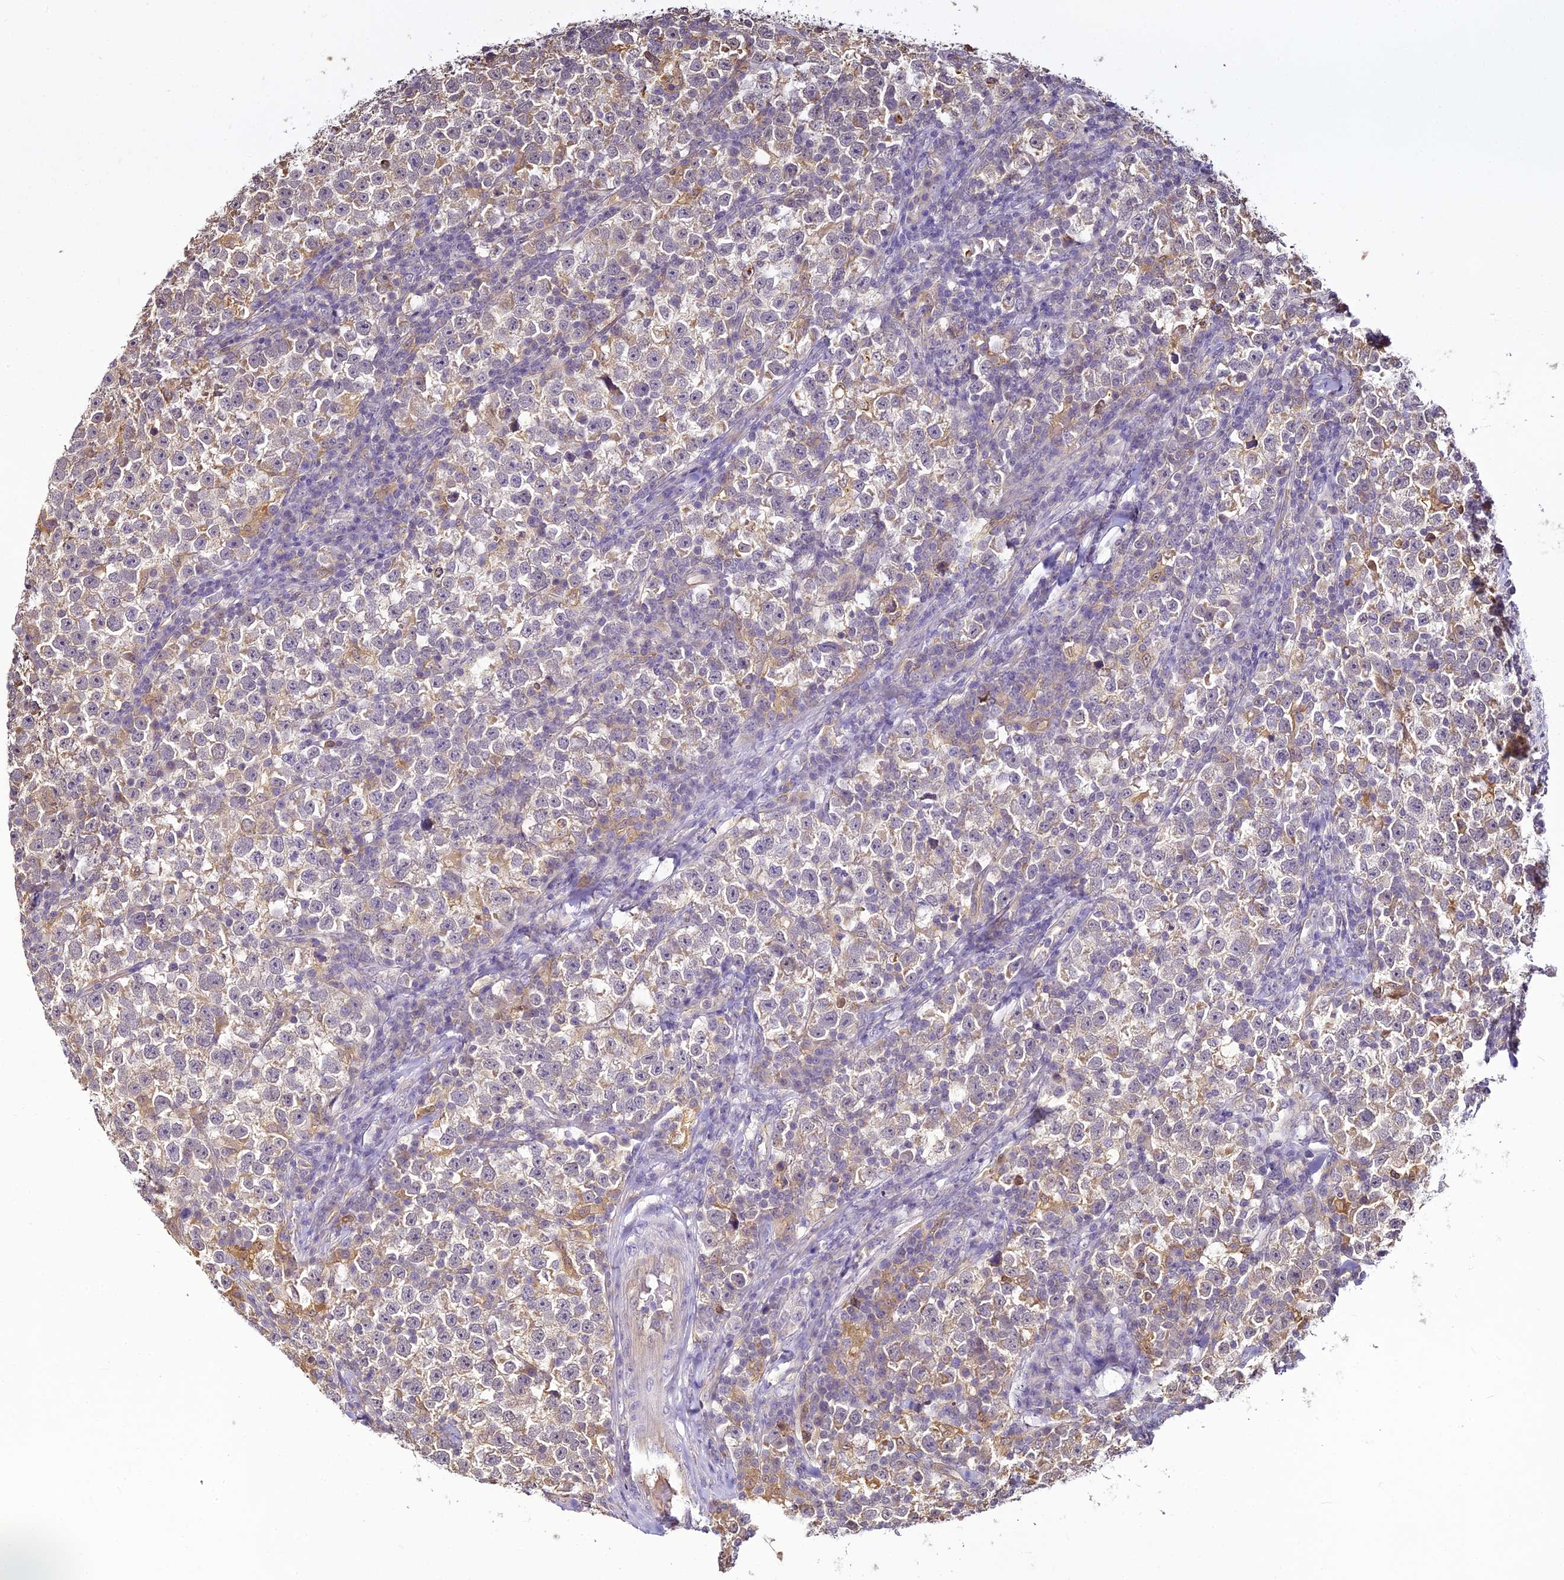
{"staining": {"intensity": "negative", "quantity": "none", "location": "none"}, "tissue": "testis cancer", "cell_type": "Tumor cells", "image_type": "cancer", "snomed": [{"axis": "morphology", "description": "Normal tissue, NOS"}, {"axis": "morphology", "description": "Seminoma, NOS"}, {"axis": "topography", "description": "Testis"}], "caption": "Tumor cells show no significant positivity in testis cancer (seminoma).", "gene": "BCDIN3D", "patient": {"sex": "male", "age": 43}}